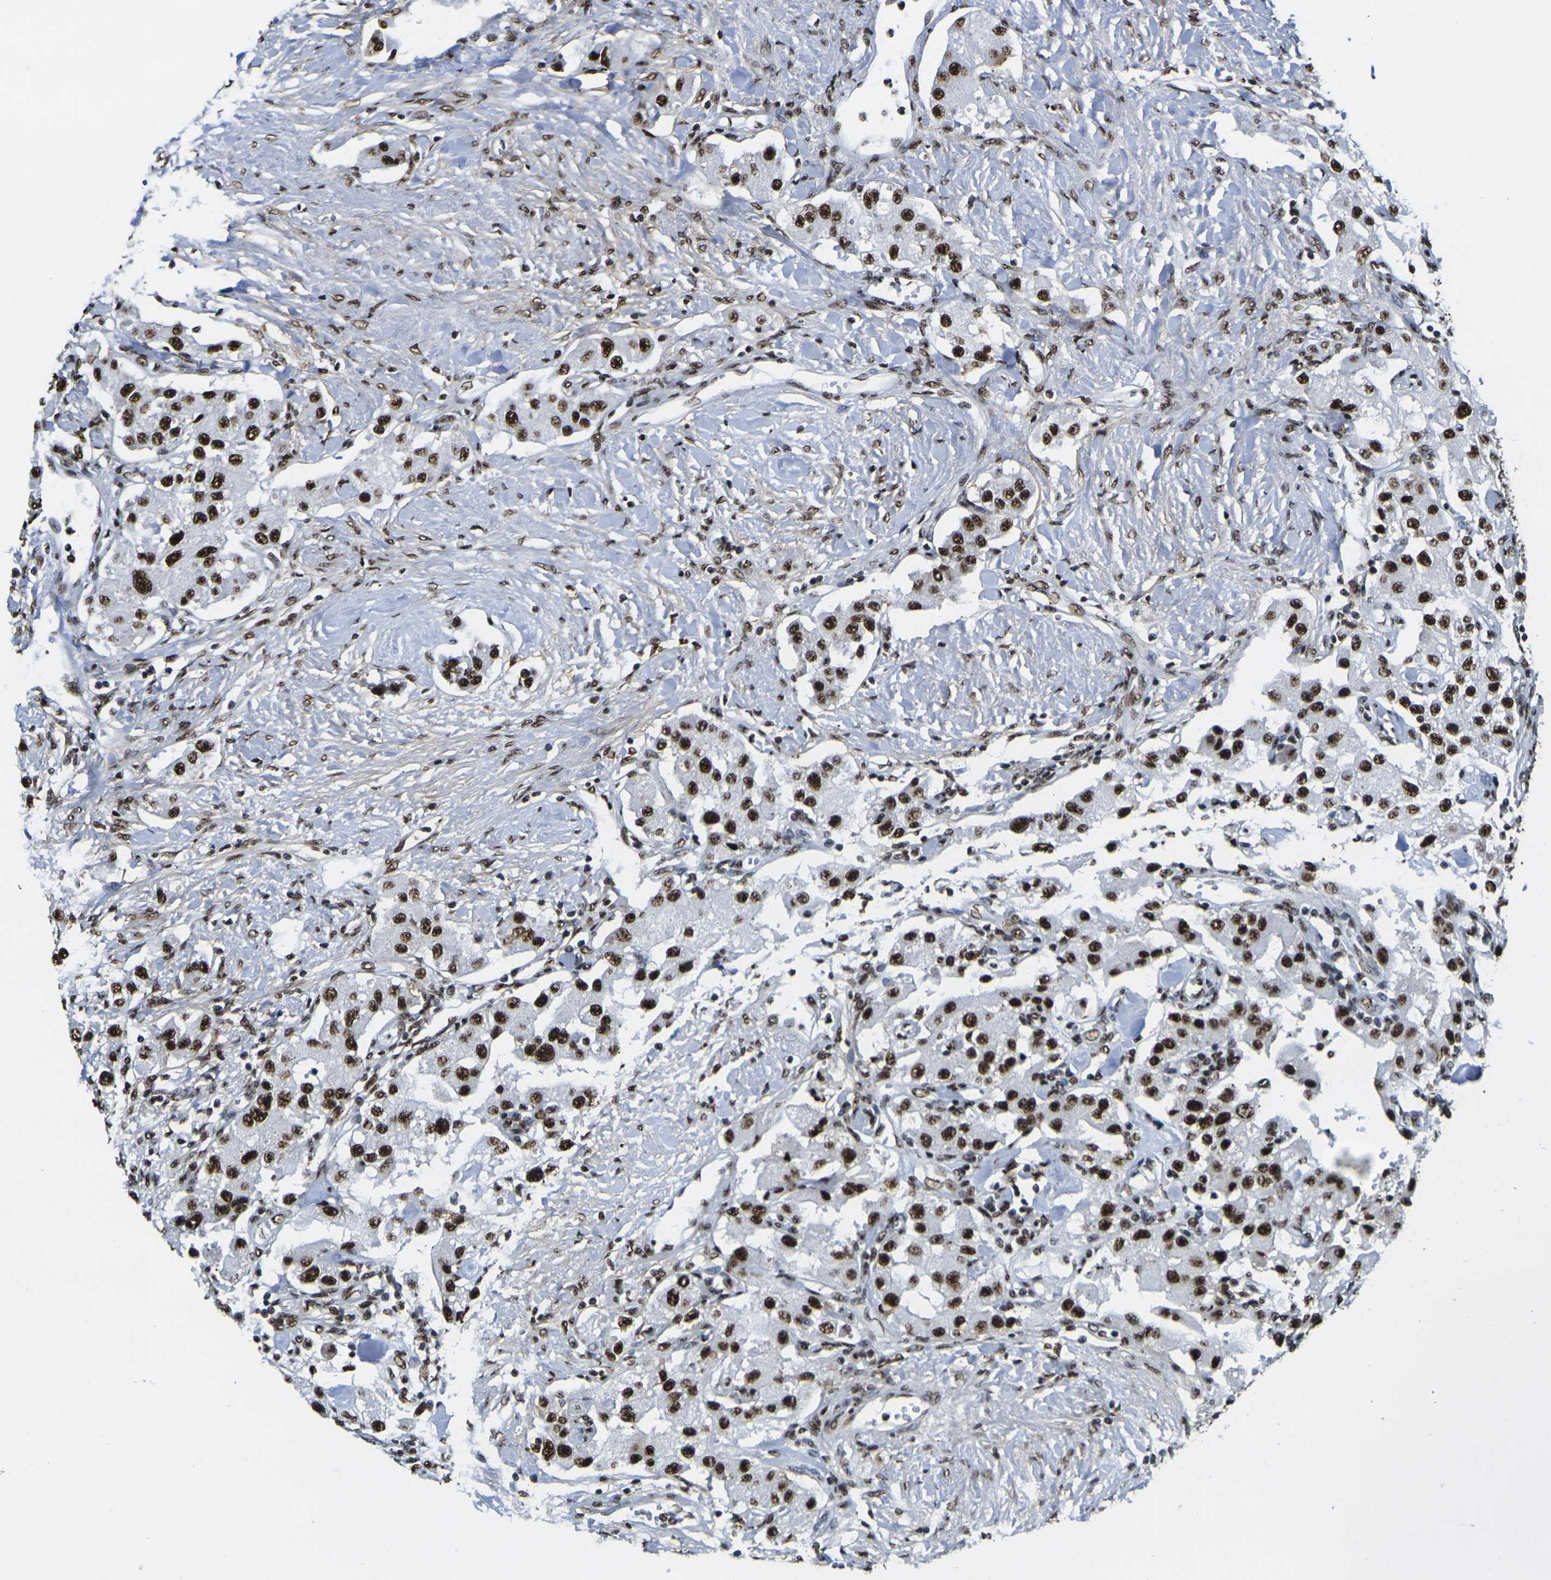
{"staining": {"intensity": "strong", "quantity": ">75%", "location": "nuclear"}, "tissue": "carcinoid", "cell_type": "Tumor cells", "image_type": "cancer", "snomed": [{"axis": "morphology", "description": "Carcinoid, malignant, NOS"}, {"axis": "topography", "description": "Pancreas"}], "caption": "There is high levels of strong nuclear staining in tumor cells of carcinoid (malignant), as demonstrated by immunohistochemical staining (brown color).", "gene": "SMARCC1", "patient": {"sex": "male", "age": 41}}